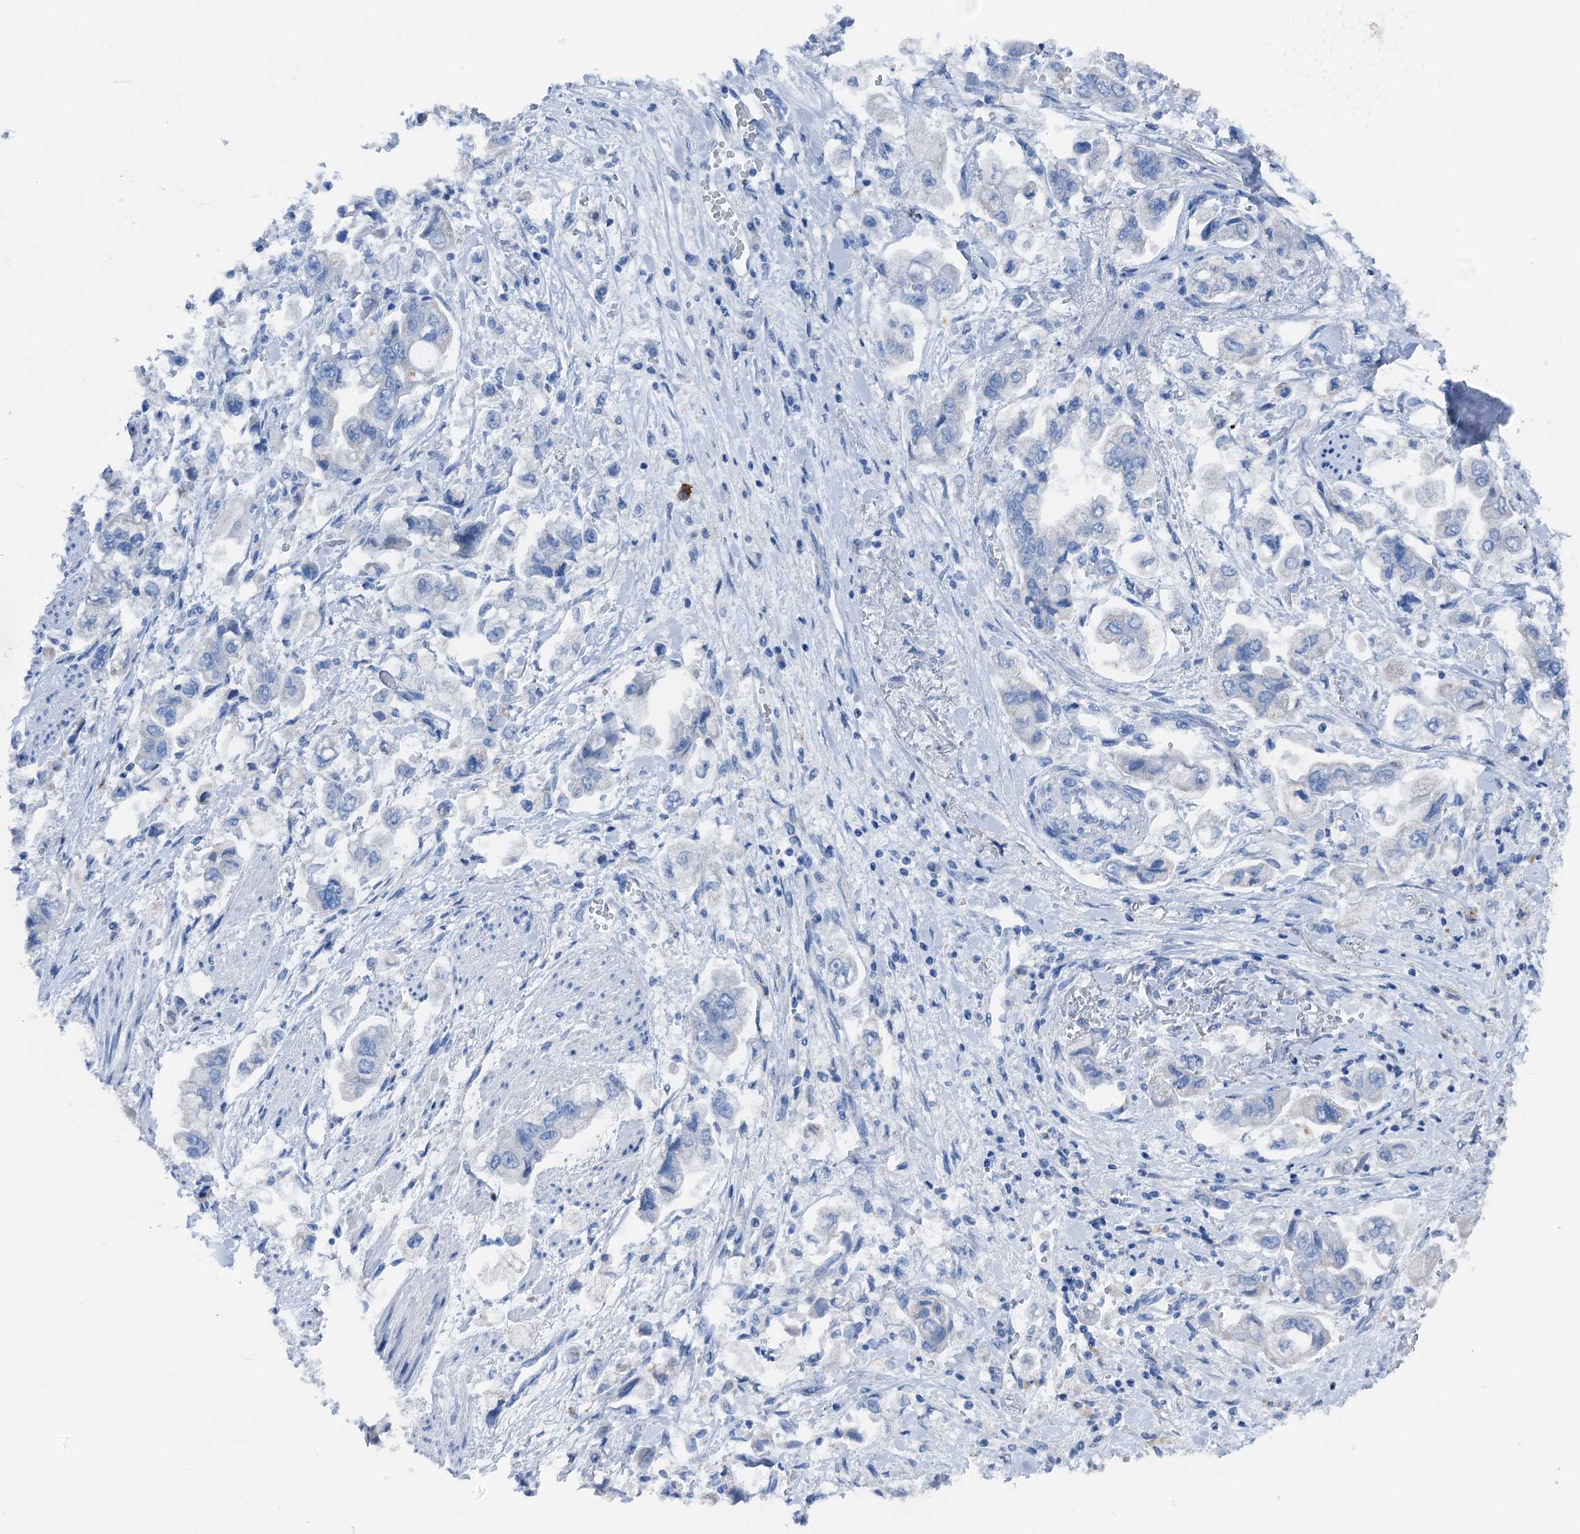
{"staining": {"intensity": "negative", "quantity": "none", "location": "none"}, "tissue": "stomach cancer", "cell_type": "Tumor cells", "image_type": "cancer", "snomed": [{"axis": "morphology", "description": "Adenocarcinoma, NOS"}, {"axis": "topography", "description": "Stomach"}], "caption": "A histopathology image of stomach cancer (adenocarcinoma) stained for a protein demonstrates no brown staining in tumor cells. The staining was performed using DAB (3,3'-diaminobenzidine) to visualize the protein expression in brown, while the nuclei were stained in blue with hematoxylin (Magnification: 20x).", "gene": "C1QTNF4", "patient": {"sex": "male", "age": 62}}